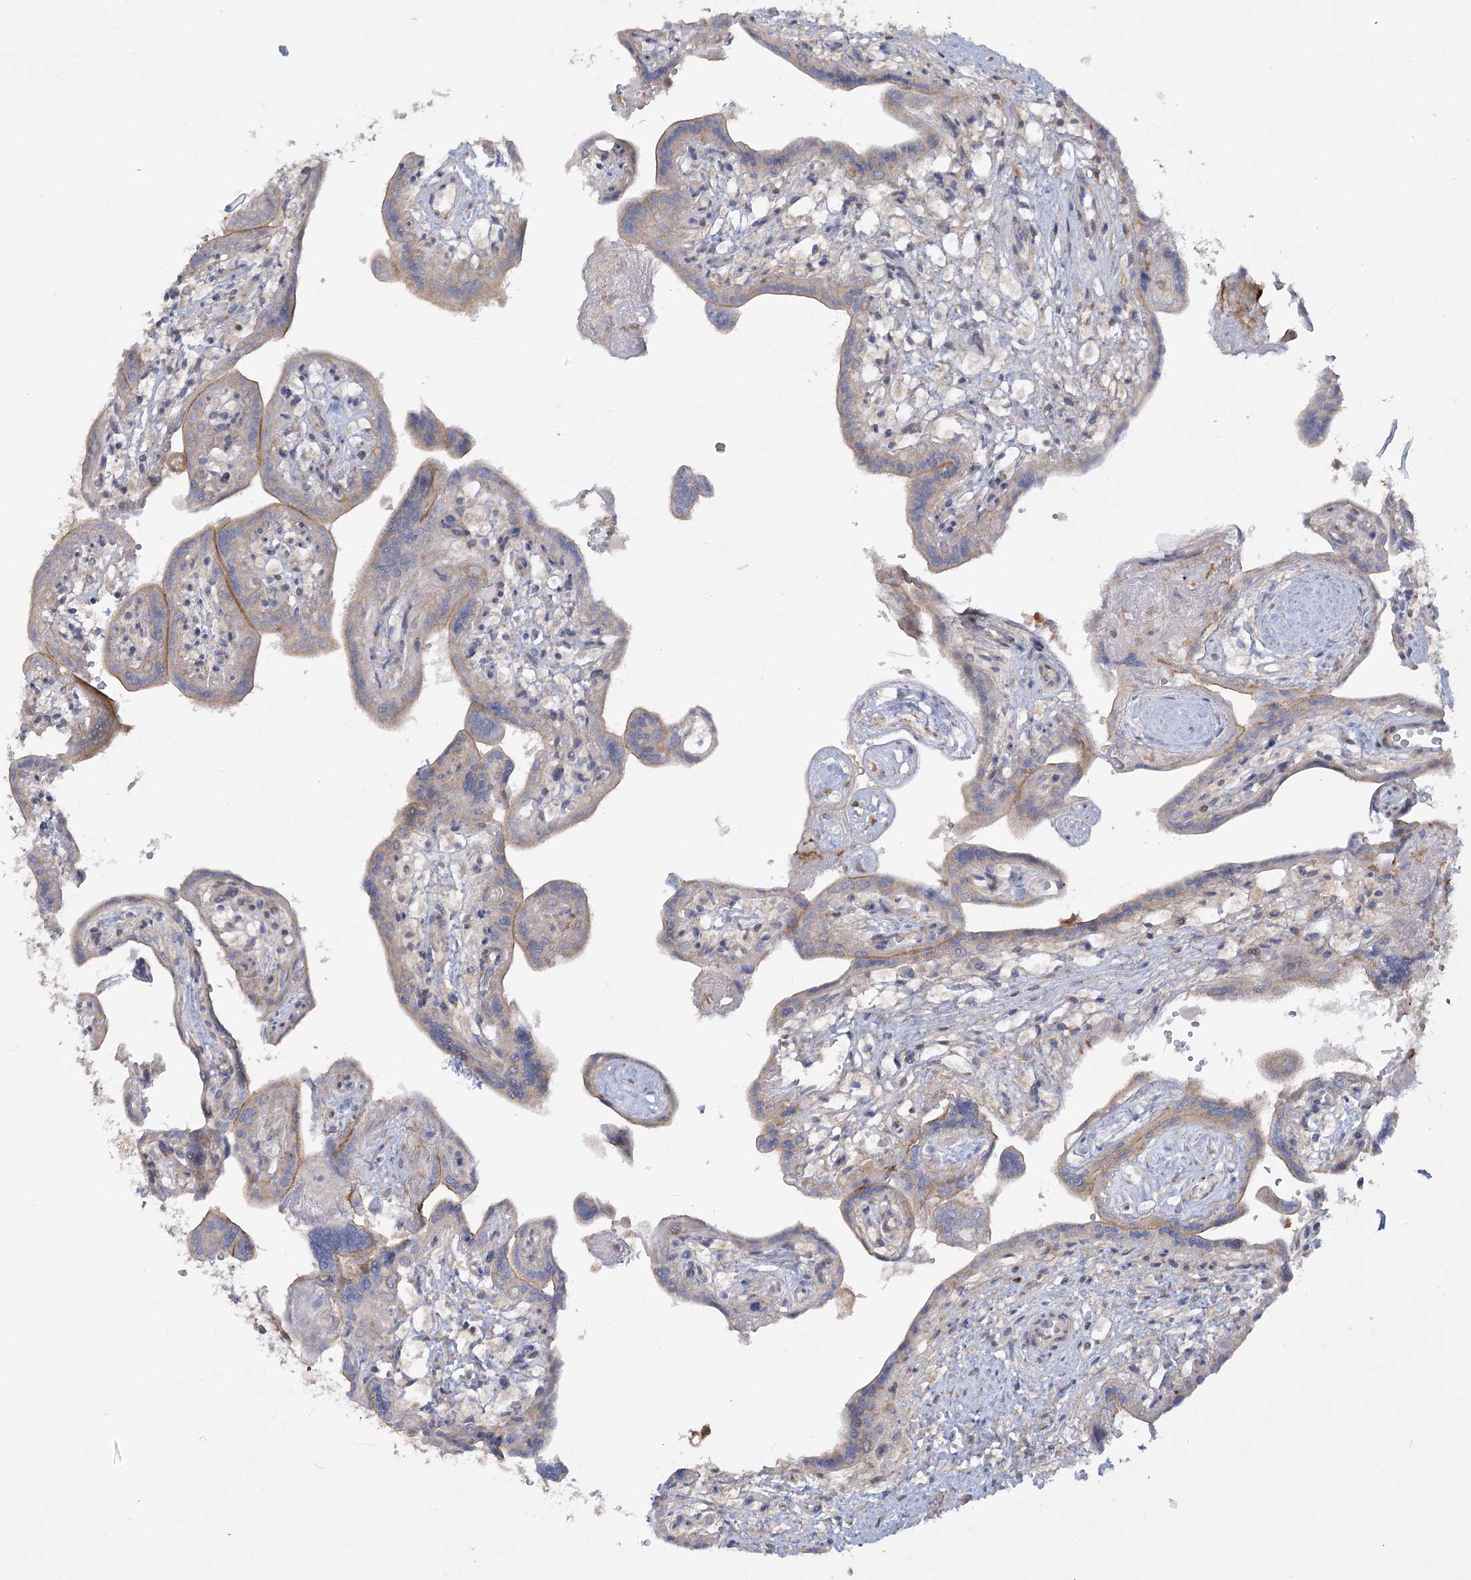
{"staining": {"intensity": "weak", "quantity": "25%-75%", "location": "cytoplasmic/membranous"}, "tissue": "placenta", "cell_type": "Trophoblastic cells", "image_type": "normal", "snomed": [{"axis": "morphology", "description": "Normal tissue, NOS"}, {"axis": "topography", "description": "Placenta"}], "caption": "High-magnification brightfield microscopy of unremarkable placenta stained with DAB (3,3'-diaminobenzidine) (brown) and counterstained with hematoxylin (blue). trophoblastic cells exhibit weak cytoplasmic/membranous expression is appreciated in approximately25%-75% of cells.", "gene": "SYTL1", "patient": {"sex": "female", "age": 37}}